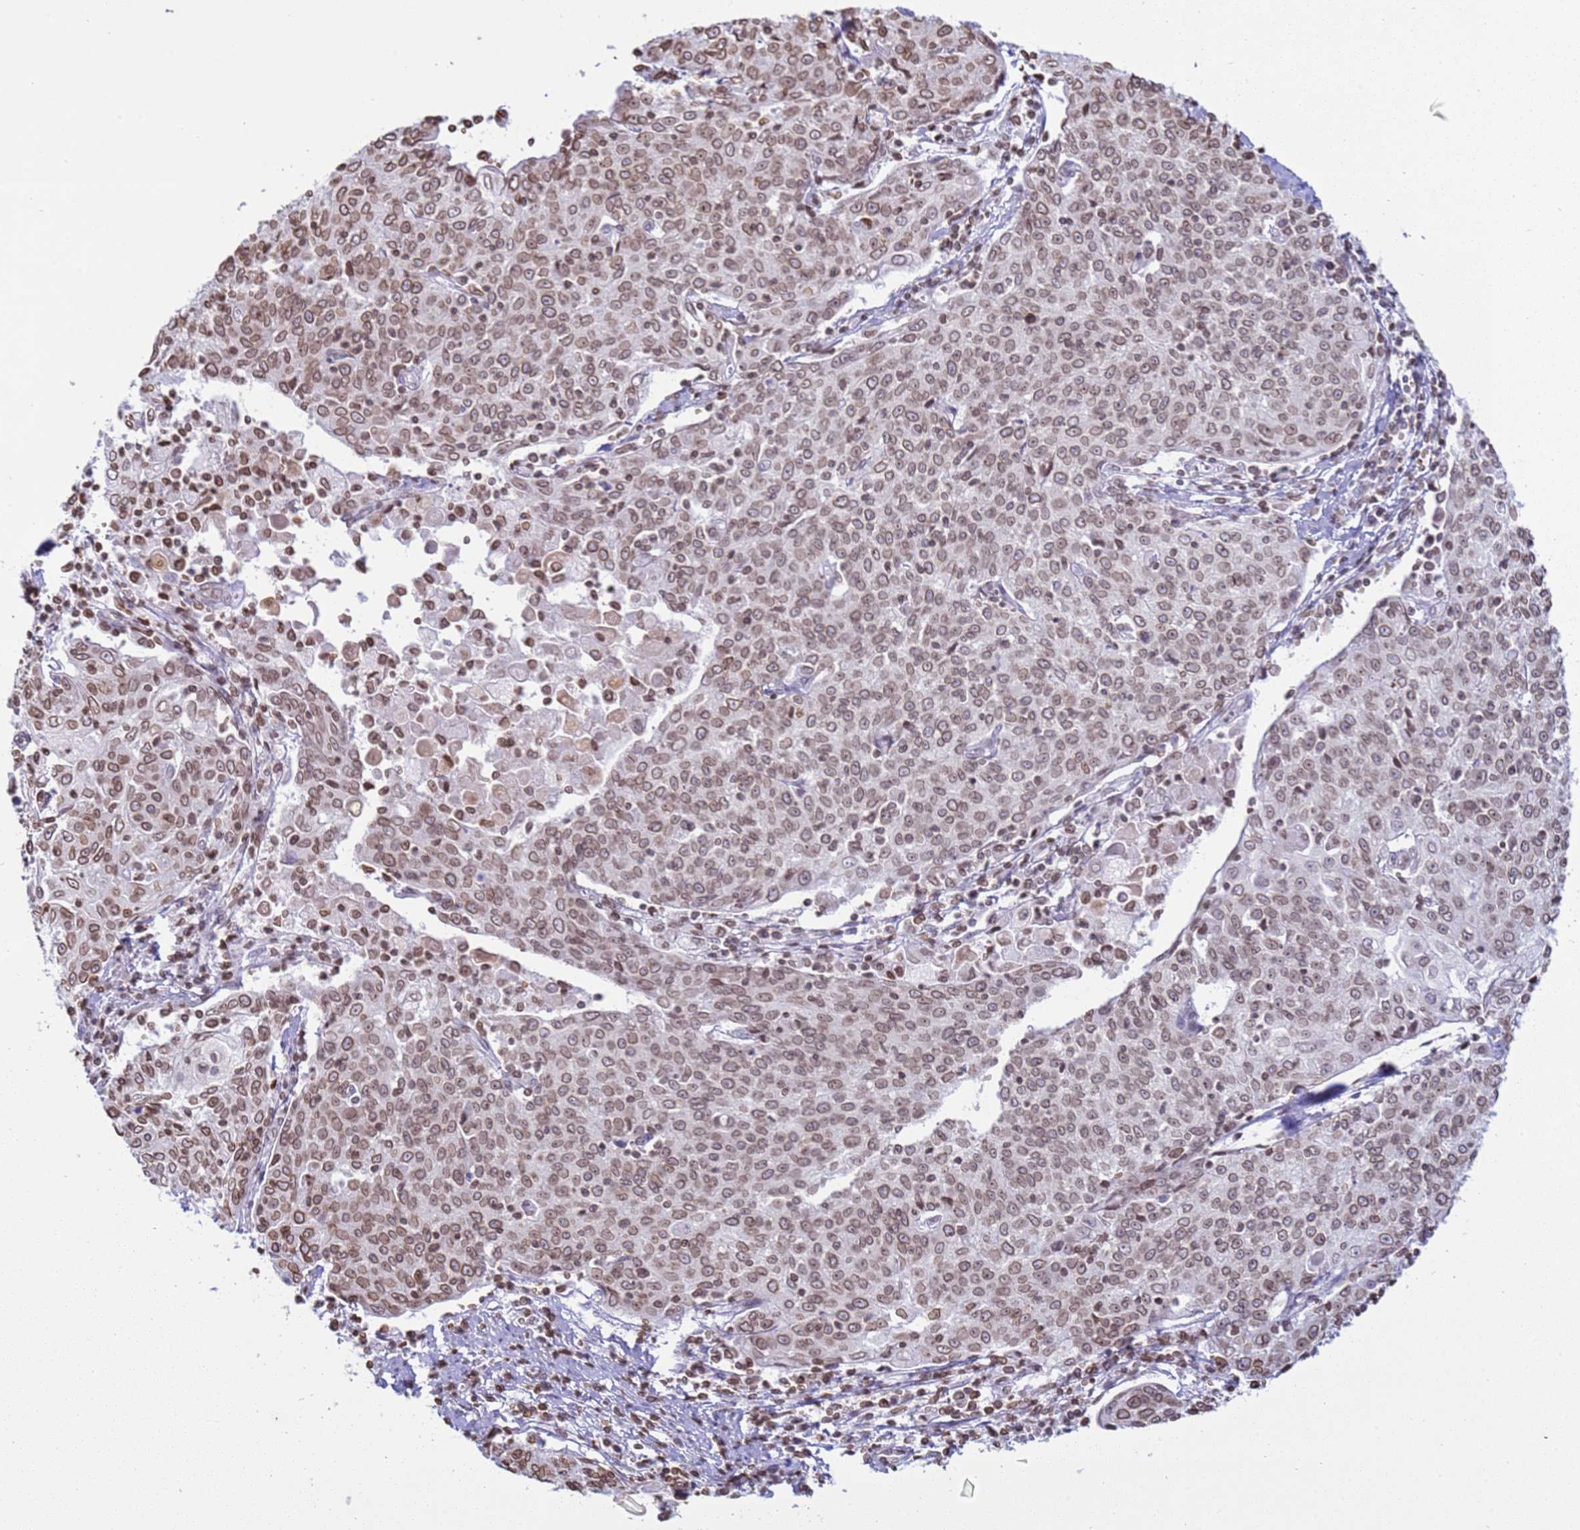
{"staining": {"intensity": "moderate", "quantity": ">75%", "location": "cytoplasmic/membranous,nuclear"}, "tissue": "cervical cancer", "cell_type": "Tumor cells", "image_type": "cancer", "snomed": [{"axis": "morphology", "description": "Squamous cell carcinoma, NOS"}, {"axis": "topography", "description": "Cervix"}], "caption": "Immunohistochemical staining of cervical cancer (squamous cell carcinoma) exhibits medium levels of moderate cytoplasmic/membranous and nuclear positivity in about >75% of tumor cells.", "gene": "DHX37", "patient": {"sex": "female", "age": 48}}